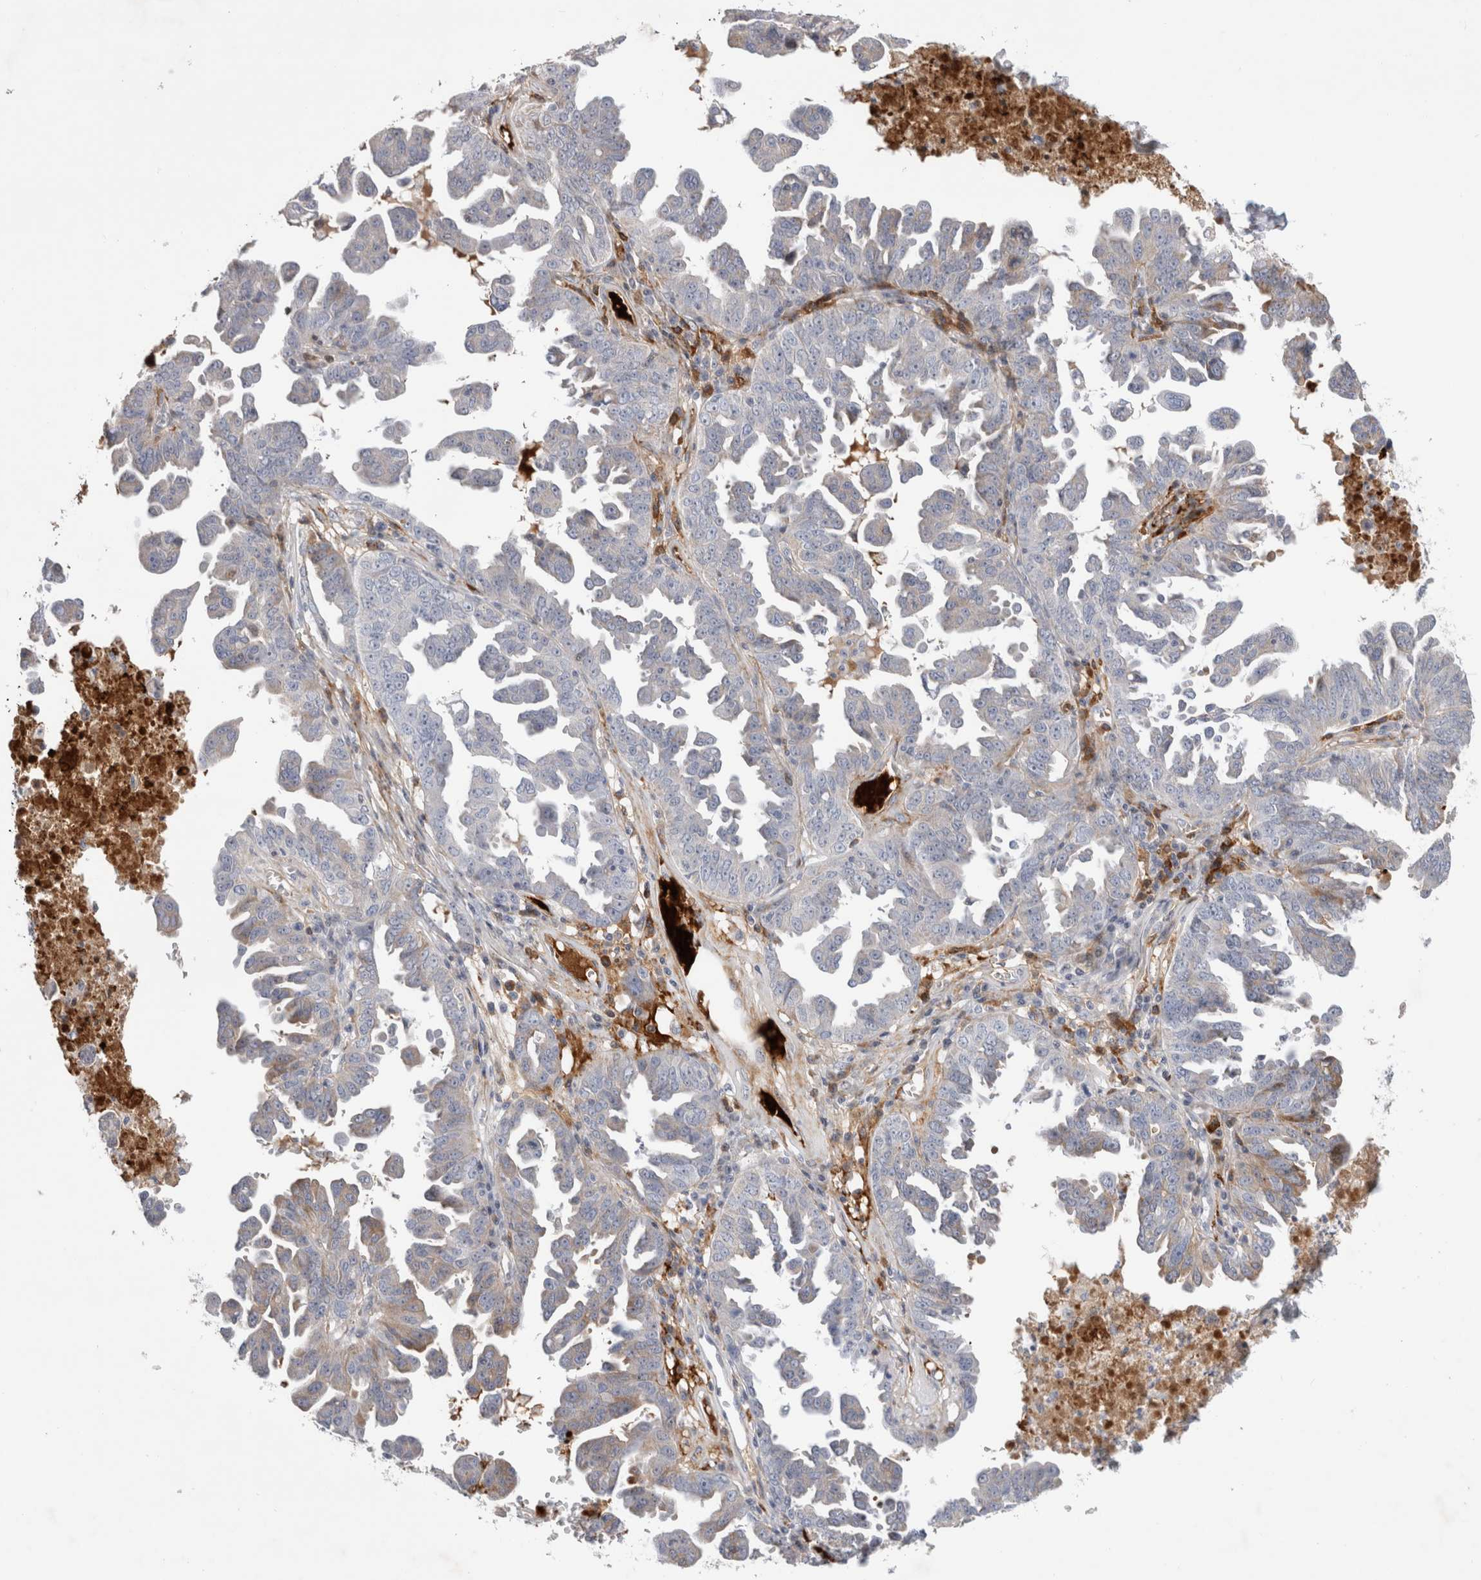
{"staining": {"intensity": "weak", "quantity": "<25%", "location": "cytoplasmic/membranous"}, "tissue": "ovarian cancer", "cell_type": "Tumor cells", "image_type": "cancer", "snomed": [{"axis": "morphology", "description": "Carcinoma, endometroid"}, {"axis": "topography", "description": "Ovary"}], "caption": "Ovarian cancer was stained to show a protein in brown. There is no significant staining in tumor cells. (Brightfield microscopy of DAB (3,3'-diaminobenzidine) immunohistochemistry at high magnification).", "gene": "ECHDC2", "patient": {"sex": "female", "age": 62}}